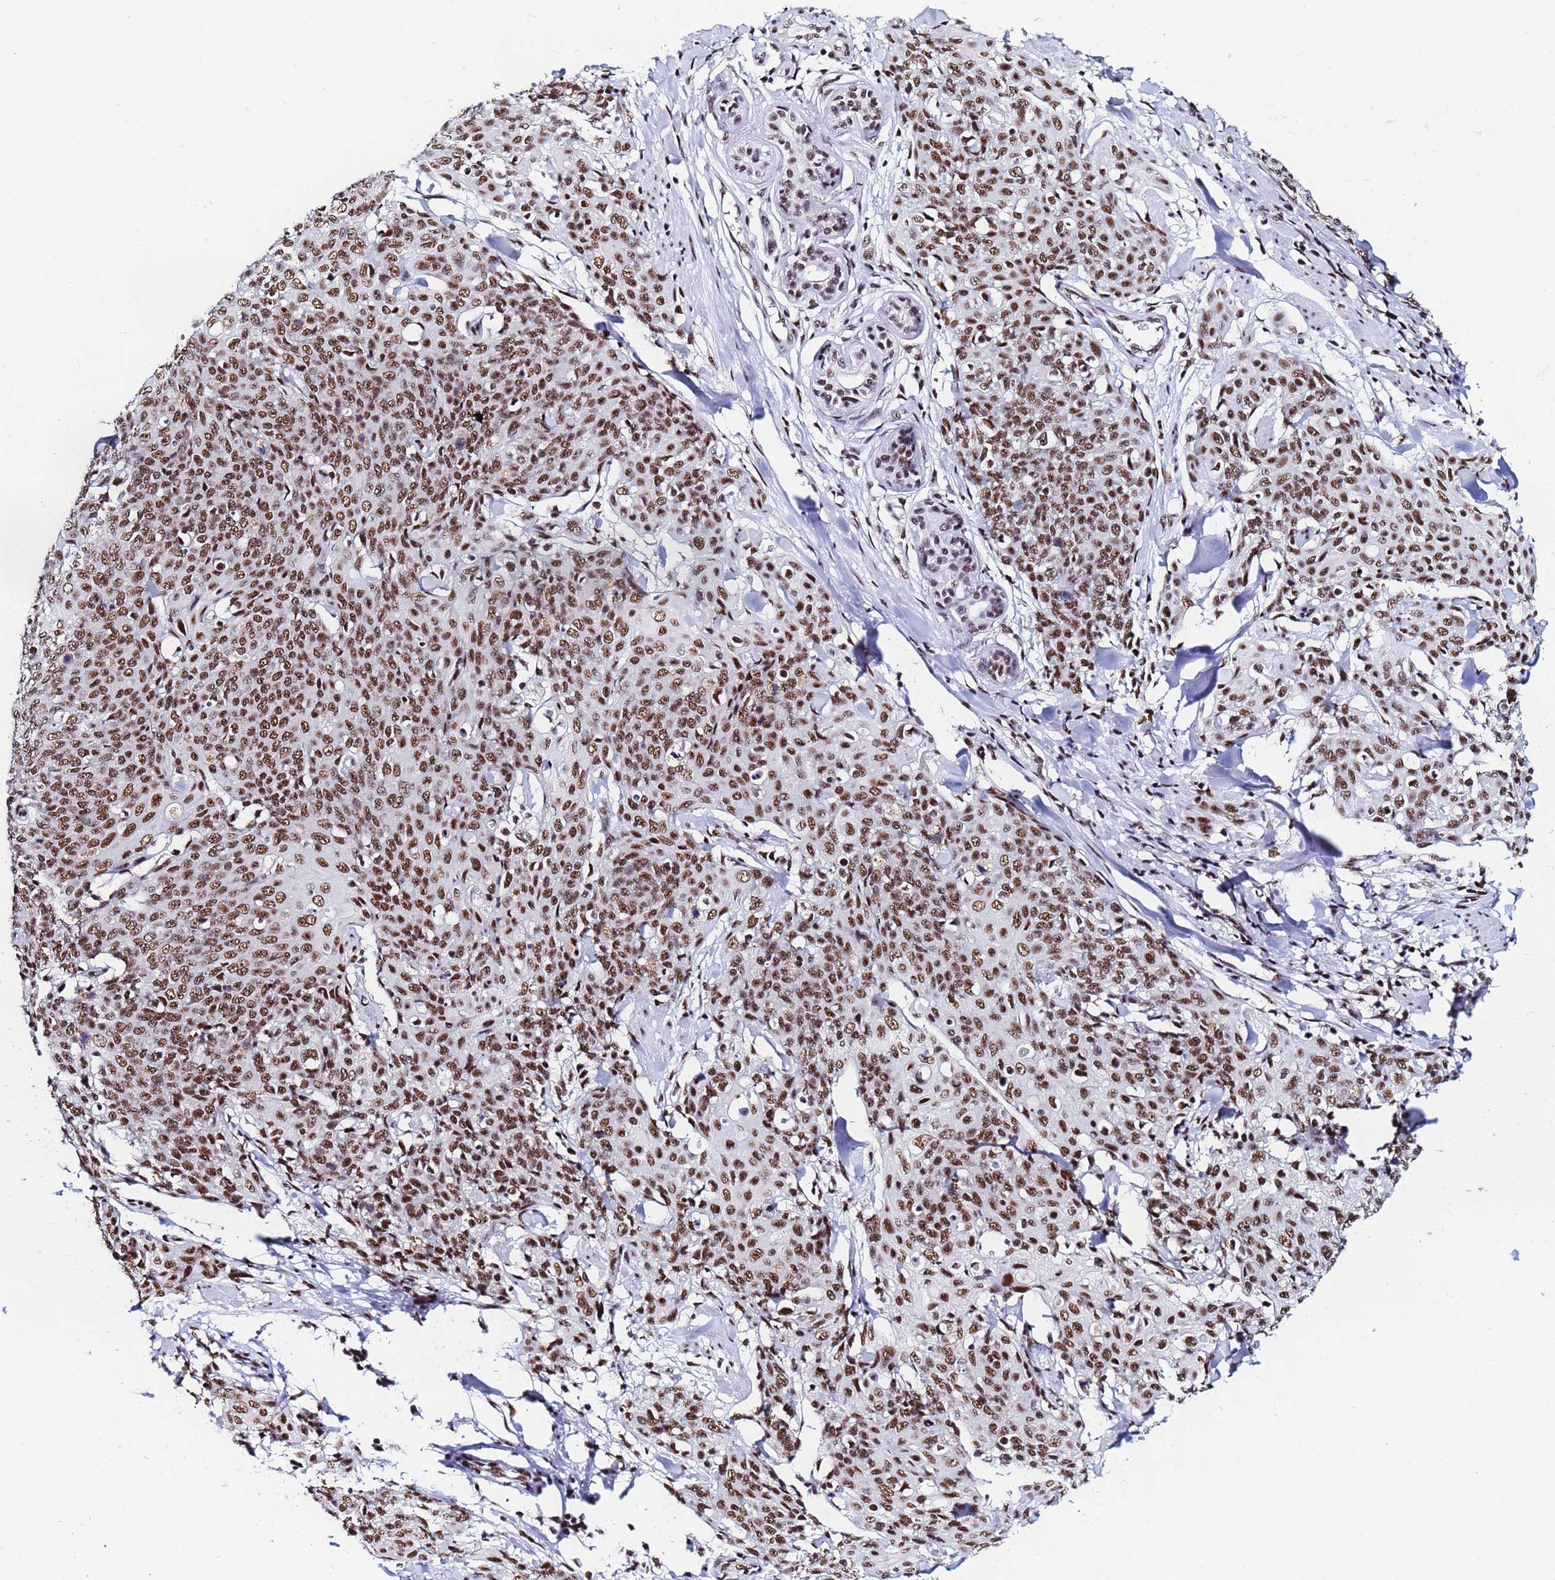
{"staining": {"intensity": "moderate", "quantity": ">75%", "location": "nuclear"}, "tissue": "skin cancer", "cell_type": "Tumor cells", "image_type": "cancer", "snomed": [{"axis": "morphology", "description": "Squamous cell carcinoma, NOS"}, {"axis": "topography", "description": "Skin"}, {"axis": "topography", "description": "Vulva"}], "caption": "Tumor cells reveal medium levels of moderate nuclear staining in about >75% of cells in skin squamous cell carcinoma.", "gene": "SNRPA1", "patient": {"sex": "female", "age": 85}}